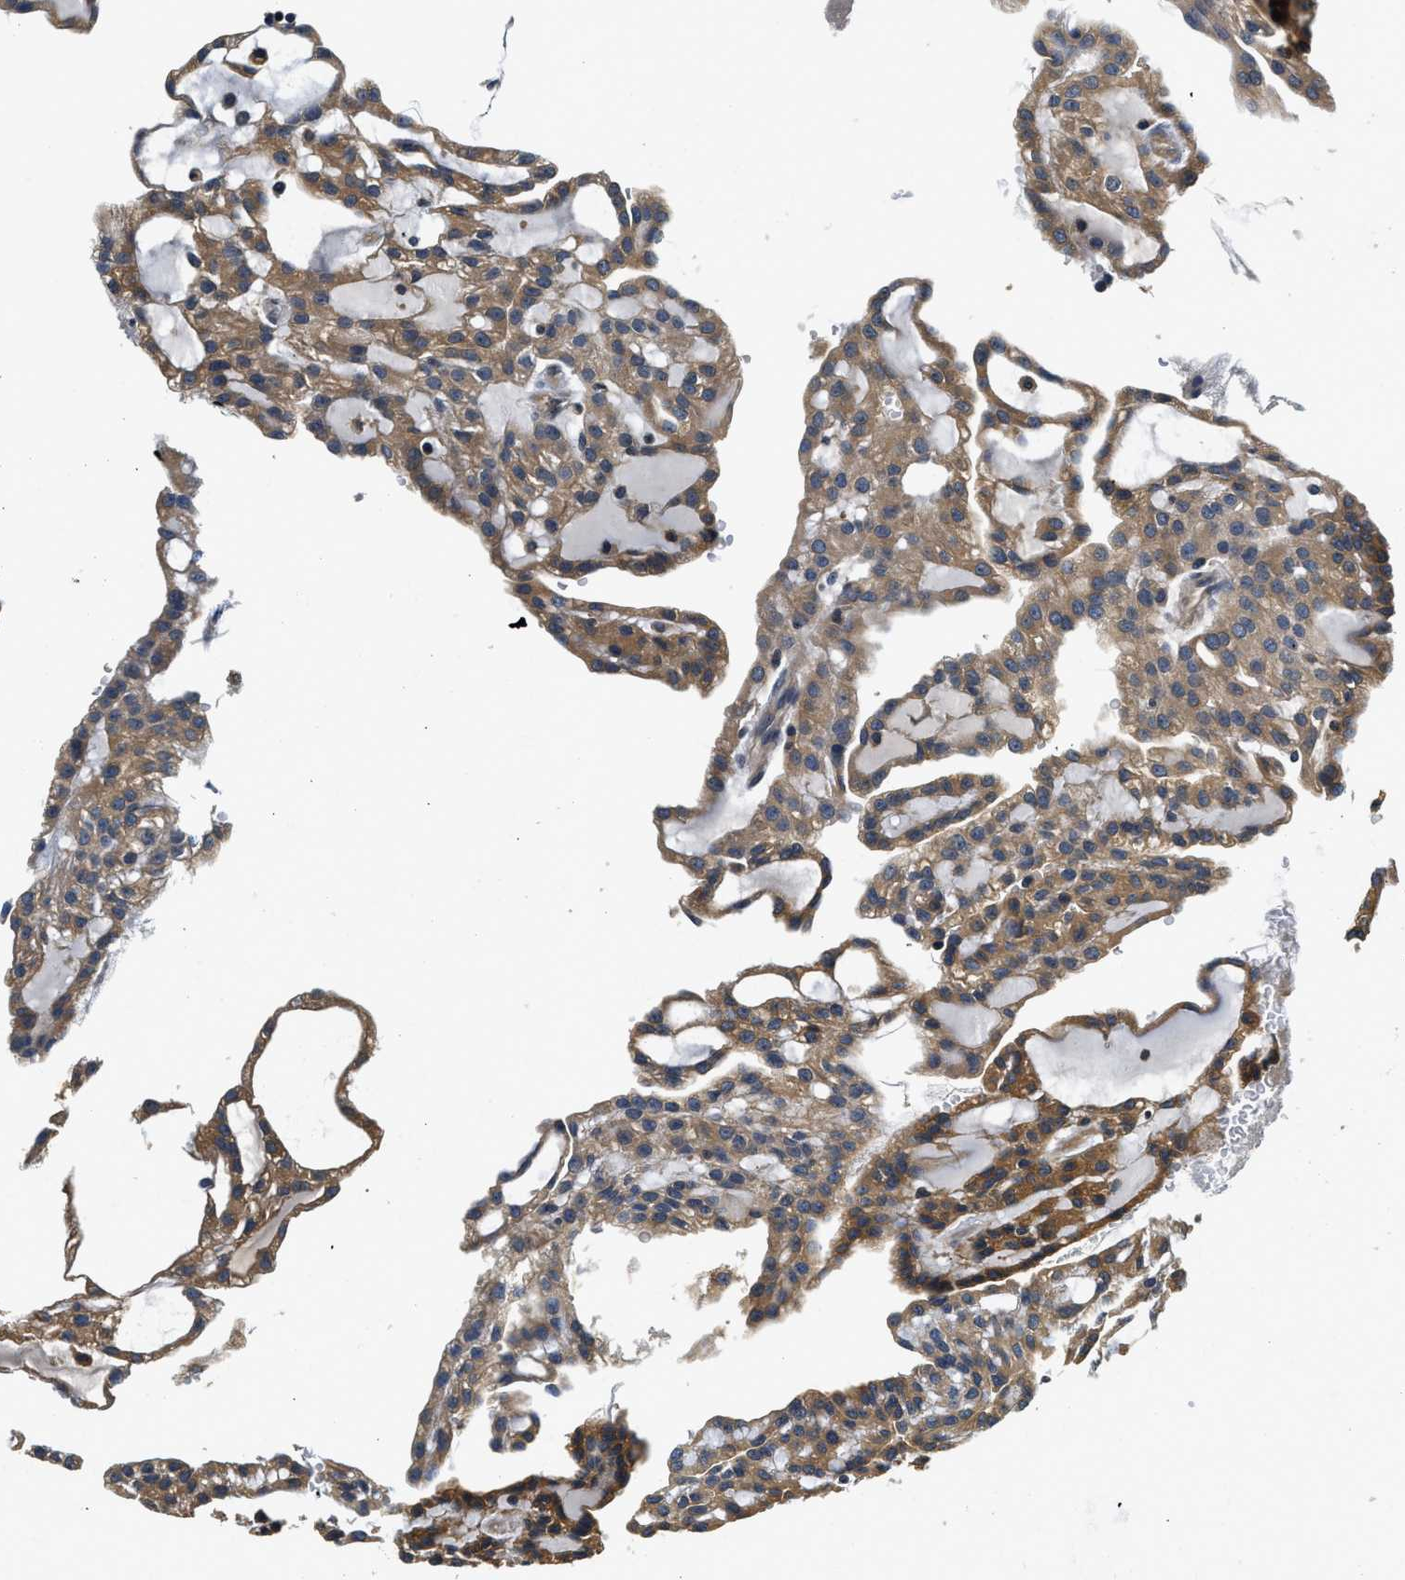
{"staining": {"intensity": "moderate", "quantity": ">75%", "location": "cytoplasmic/membranous"}, "tissue": "renal cancer", "cell_type": "Tumor cells", "image_type": "cancer", "snomed": [{"axis": "morphology", "description": "Adenocarcinoma, NOS"}, {"axis": "topography", "description": "Kidney"}], "caption": "A high-resolution photomicrograph shows immunohistochemistry staining of adenocarcinoma (renal), which exhibits moderate cytoplasmic/membranous expression in about >75% of tumor cells.", "gene": "RESF1", "patient": {"sex": "male", "age": 63}}